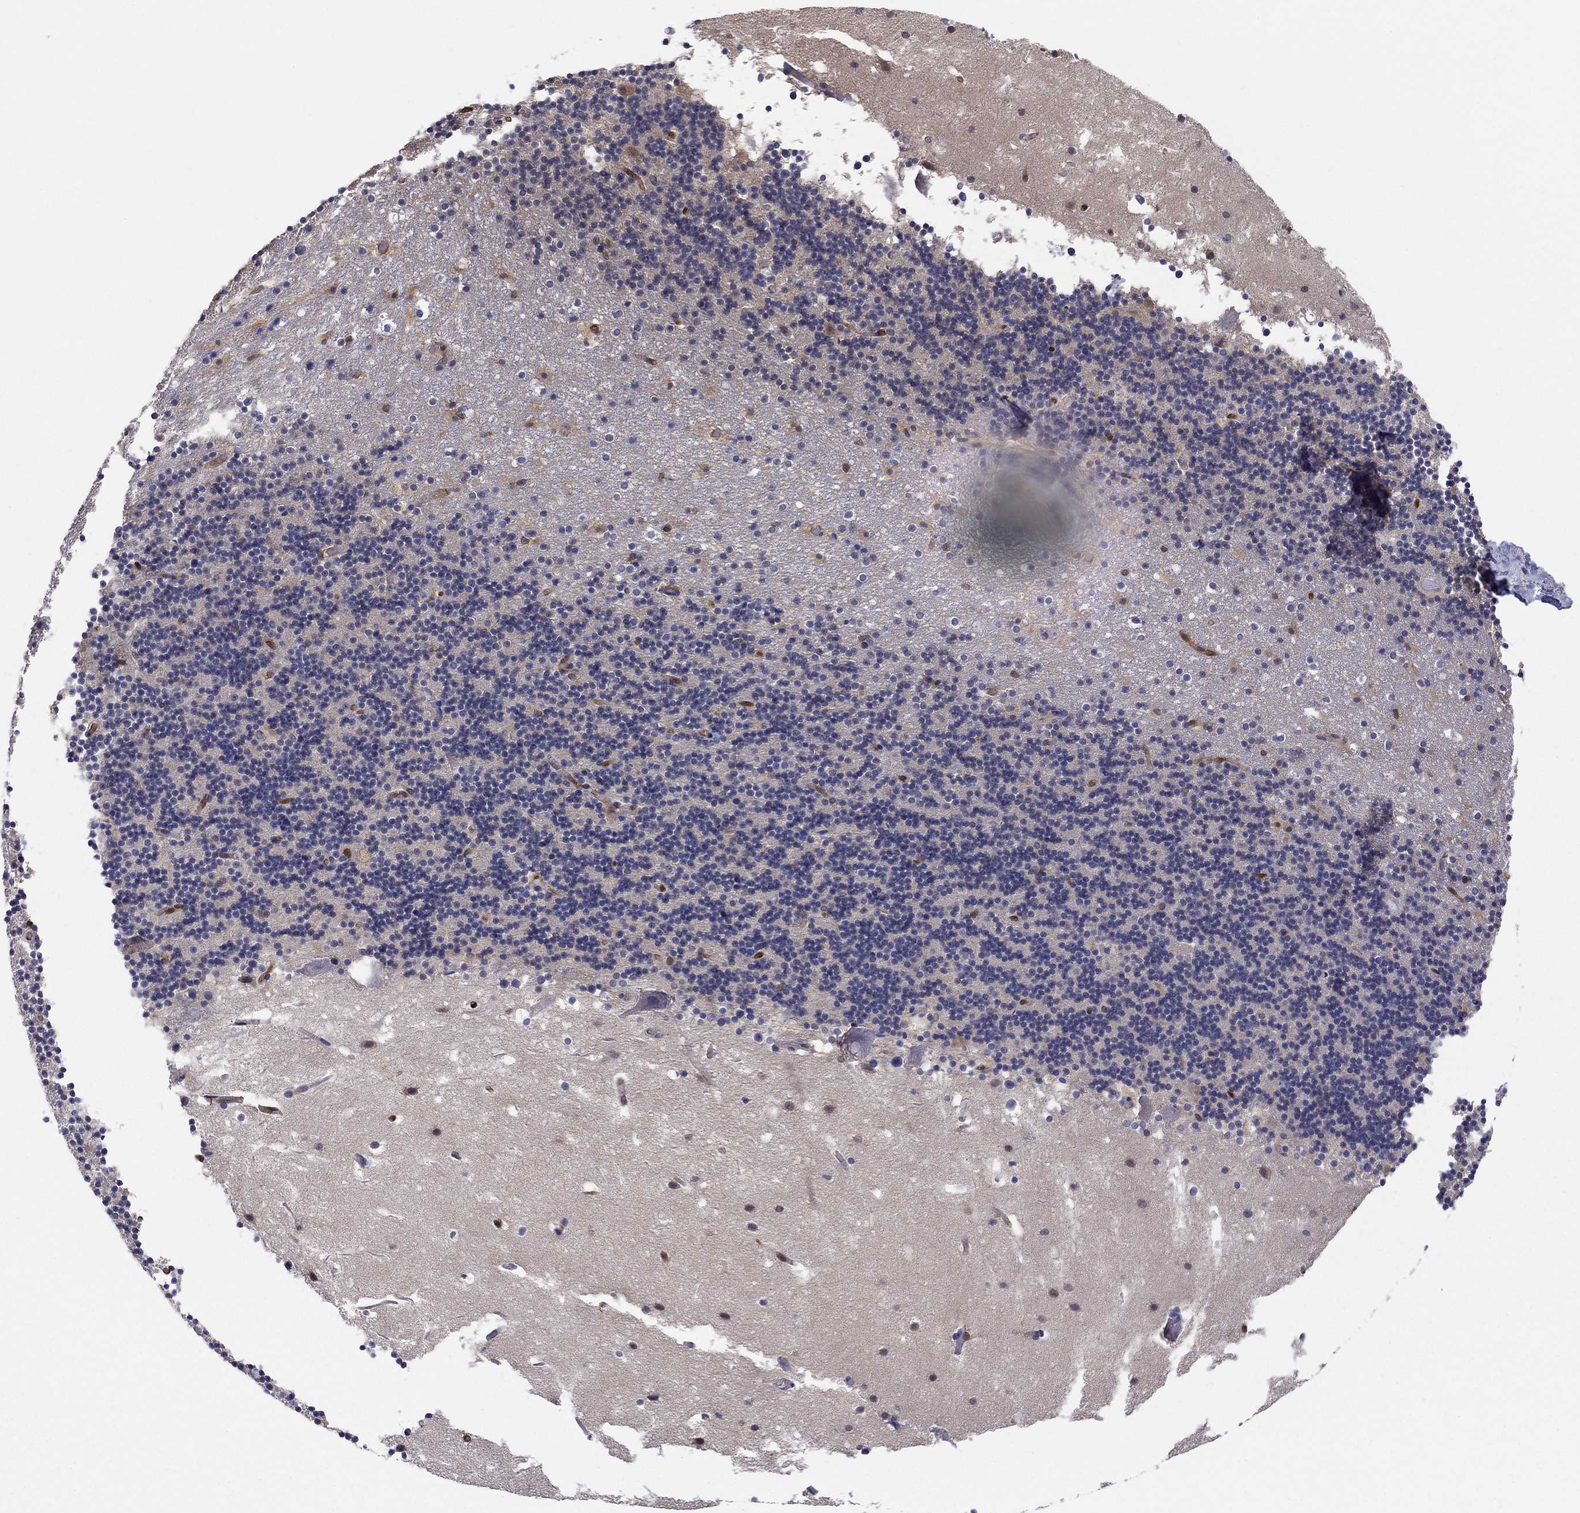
{"staining": {"intensity": "negative", "quantity": "none", "location": "none"}, "tissue": "cerebellum", "cell_type": "Cells in granular layer", "image_type": "normal", "snomed": [{"axis": "morphology", "description": "Normal tissue, NOS"}, {"axis": "topography", "description": "Cerebellum"}], "caption": "The immunohistochemistry histopathology image has no significant positivity in cells in granular layer of cerebellum. (DAB (3,3'-diaminobenzidine) immunohistochemistry with hematoxylin counter stain).", "gene": "PDXK", "patient": {"sex": "male", "age": 37}}